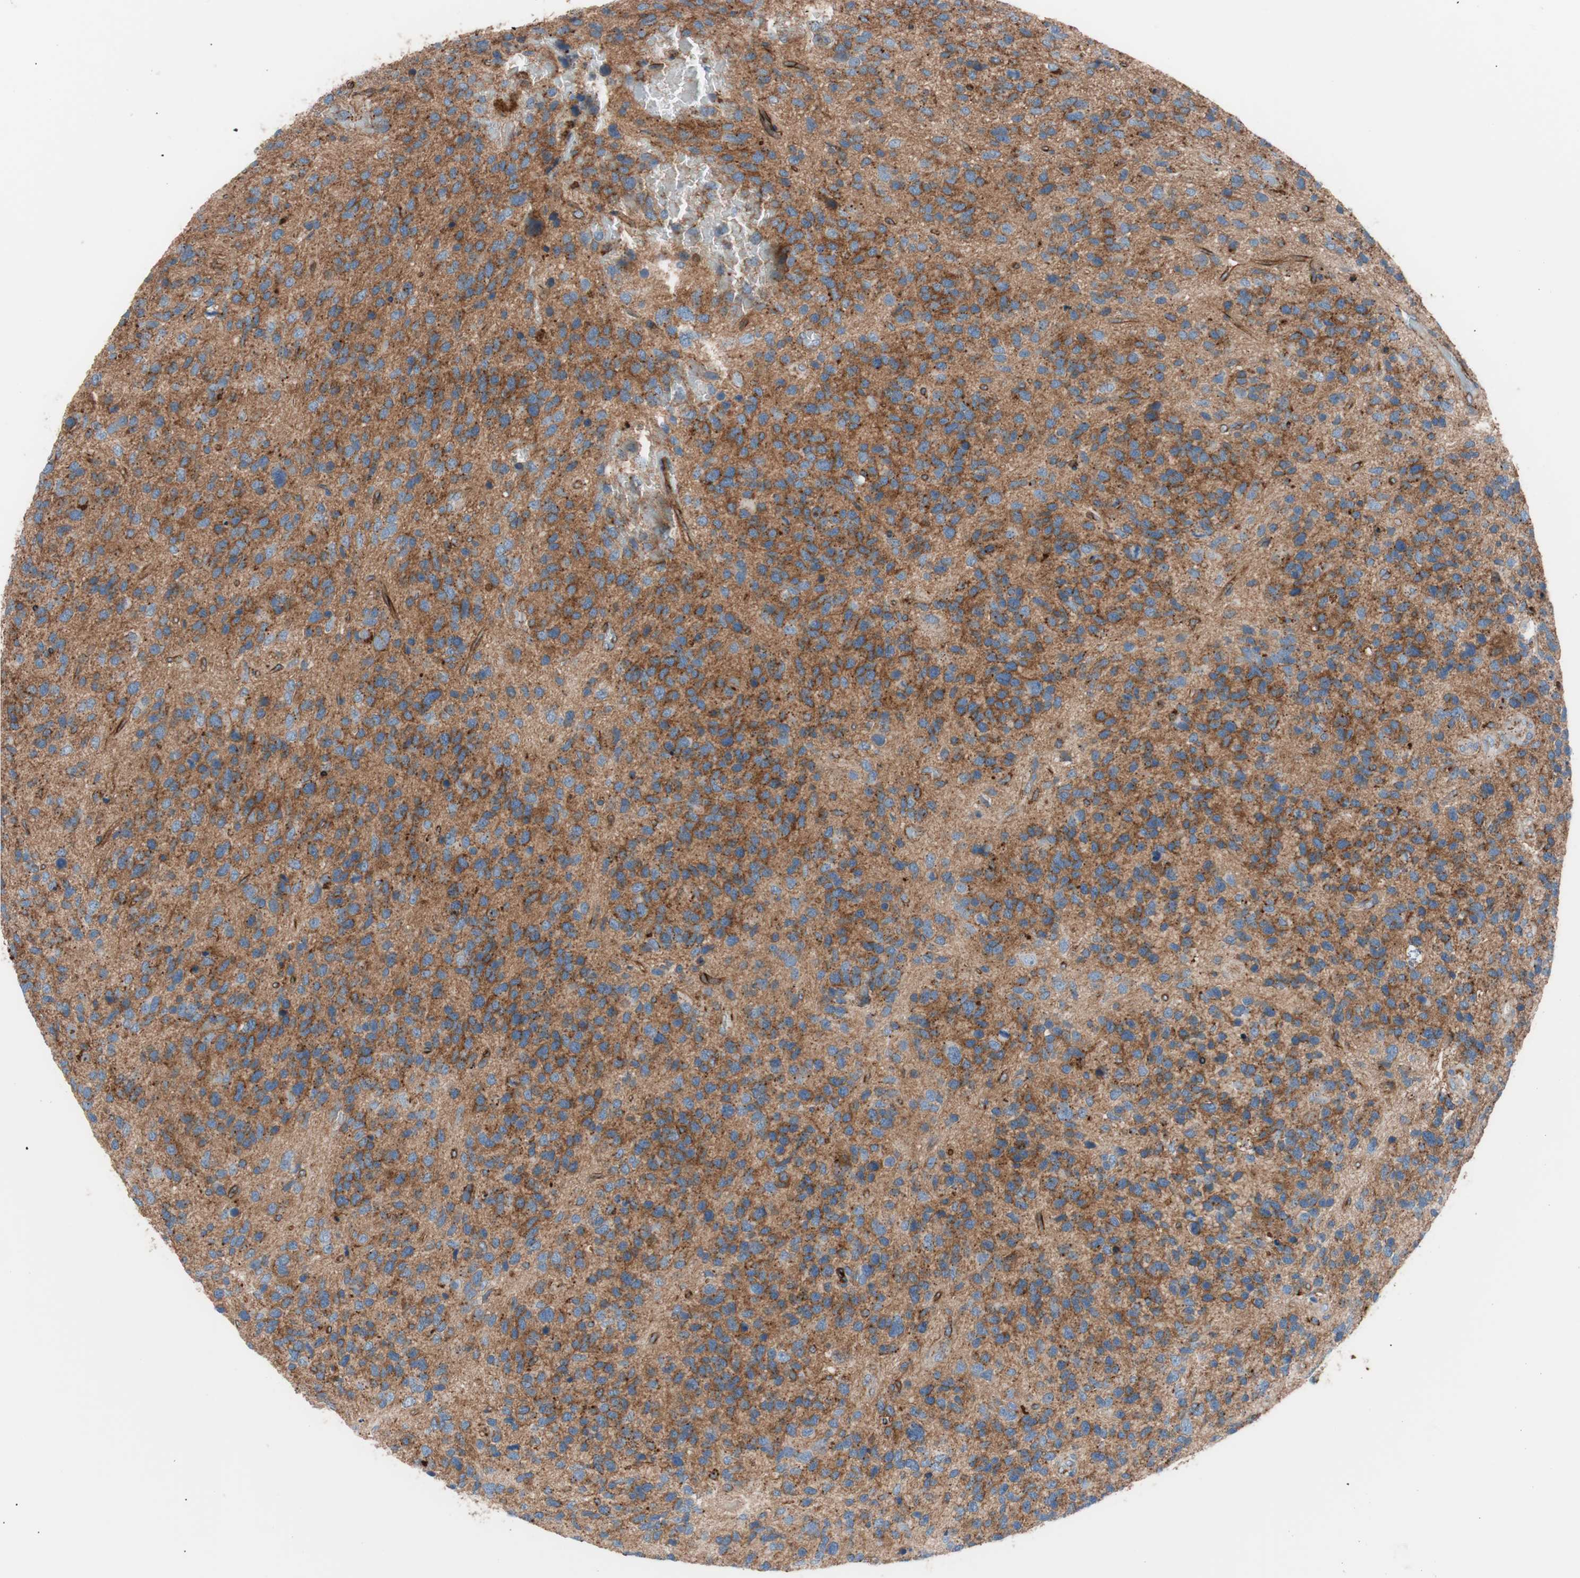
{"staining": {"intensity": "strong", "quantity": ">75%", "location": "cytoplasmic/membranous"}, "tissue": "glioma", "cell_type": "Tumor cells", "image_type": "cancer", "snomed": [{"axis": "morphology", "description": "Glioma, malignant, High grade"}, {"axis": "topography", "description": "Brain"}], "caption": "Glioma stained with DAB immunohistochemistry (IHC) demonstrates high levels of strong cytoplasmic/membranous positivity in approximately >75% of tumor cells.", "gene": "FLOT2", "patient": {"sex": "female", "age": 58}}